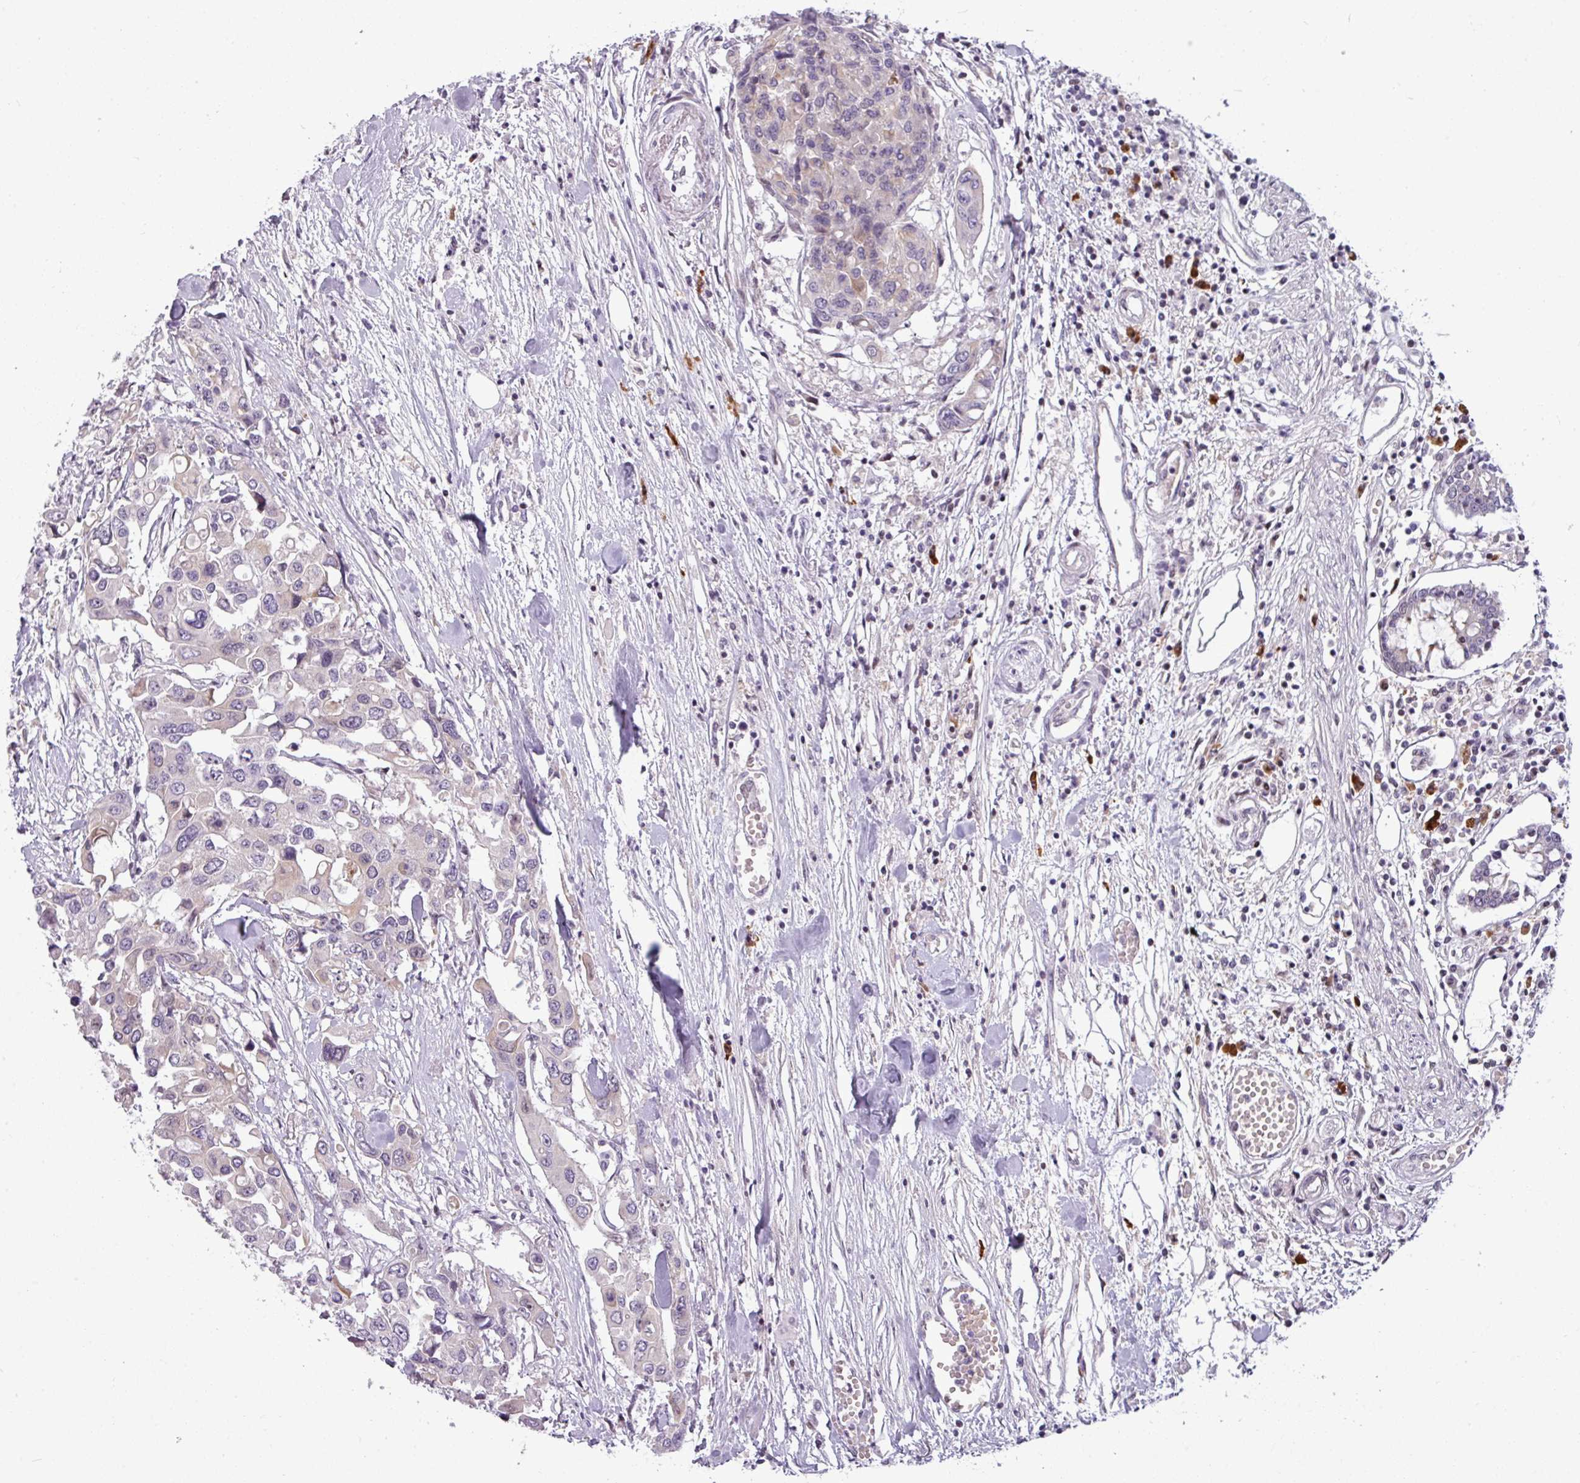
{"staining": {"intensity": "negative", "quantity": "none", "location": "none"}, "tissue": "colorectal cancer", "cell_type": "Tumor cells", "image_type": "cancer", "snomed": [{"axis": "morphology", "description": "Adenocarcinoma, NOS"}, {"axis": "topography", "description": "Colon"}], "caption": "Micrograph shows no significant protein expression in tumor cells of colorectal cancer (adenocarcinoma).", "gene": "SLC66A2", "patient": {"sex": "male", "age": 77}}